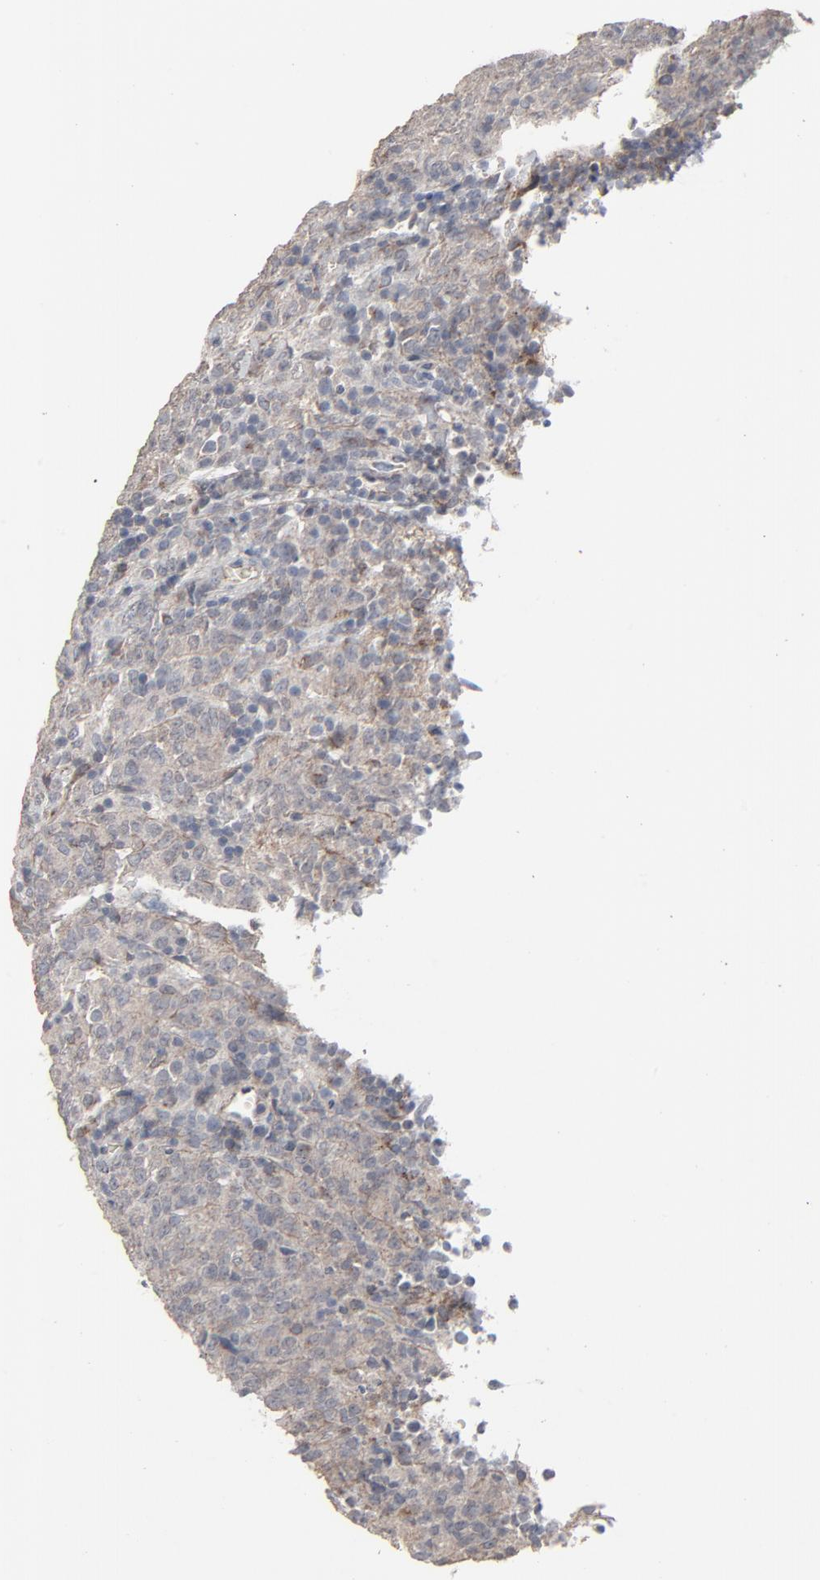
{"staining": {"intensity": "weak", "quantity": "<25%", "location": "cytoplasmic/membranous"}, "tissue": "lymphoma", "cell_type": "Tumor cells", "image_type": "cancer", "snomed": [{"axis": "morphology", "description": "Malignant lymphoma, non-Hodgkin's type, High grade"}, {"axis": "topography", "description": "Tonsil"}], "caption": "Immunohistochemistry (IHC) micrograph of human lymphoma stained for a protein (brown), which displays no positivity in tumor cells. (DAB (3,3'-diaminobenzidine) immunohistochemistry with hematoxylin counter stain).", "gene": "JAM3", "patient": {"sex": "female", "age": 36}}